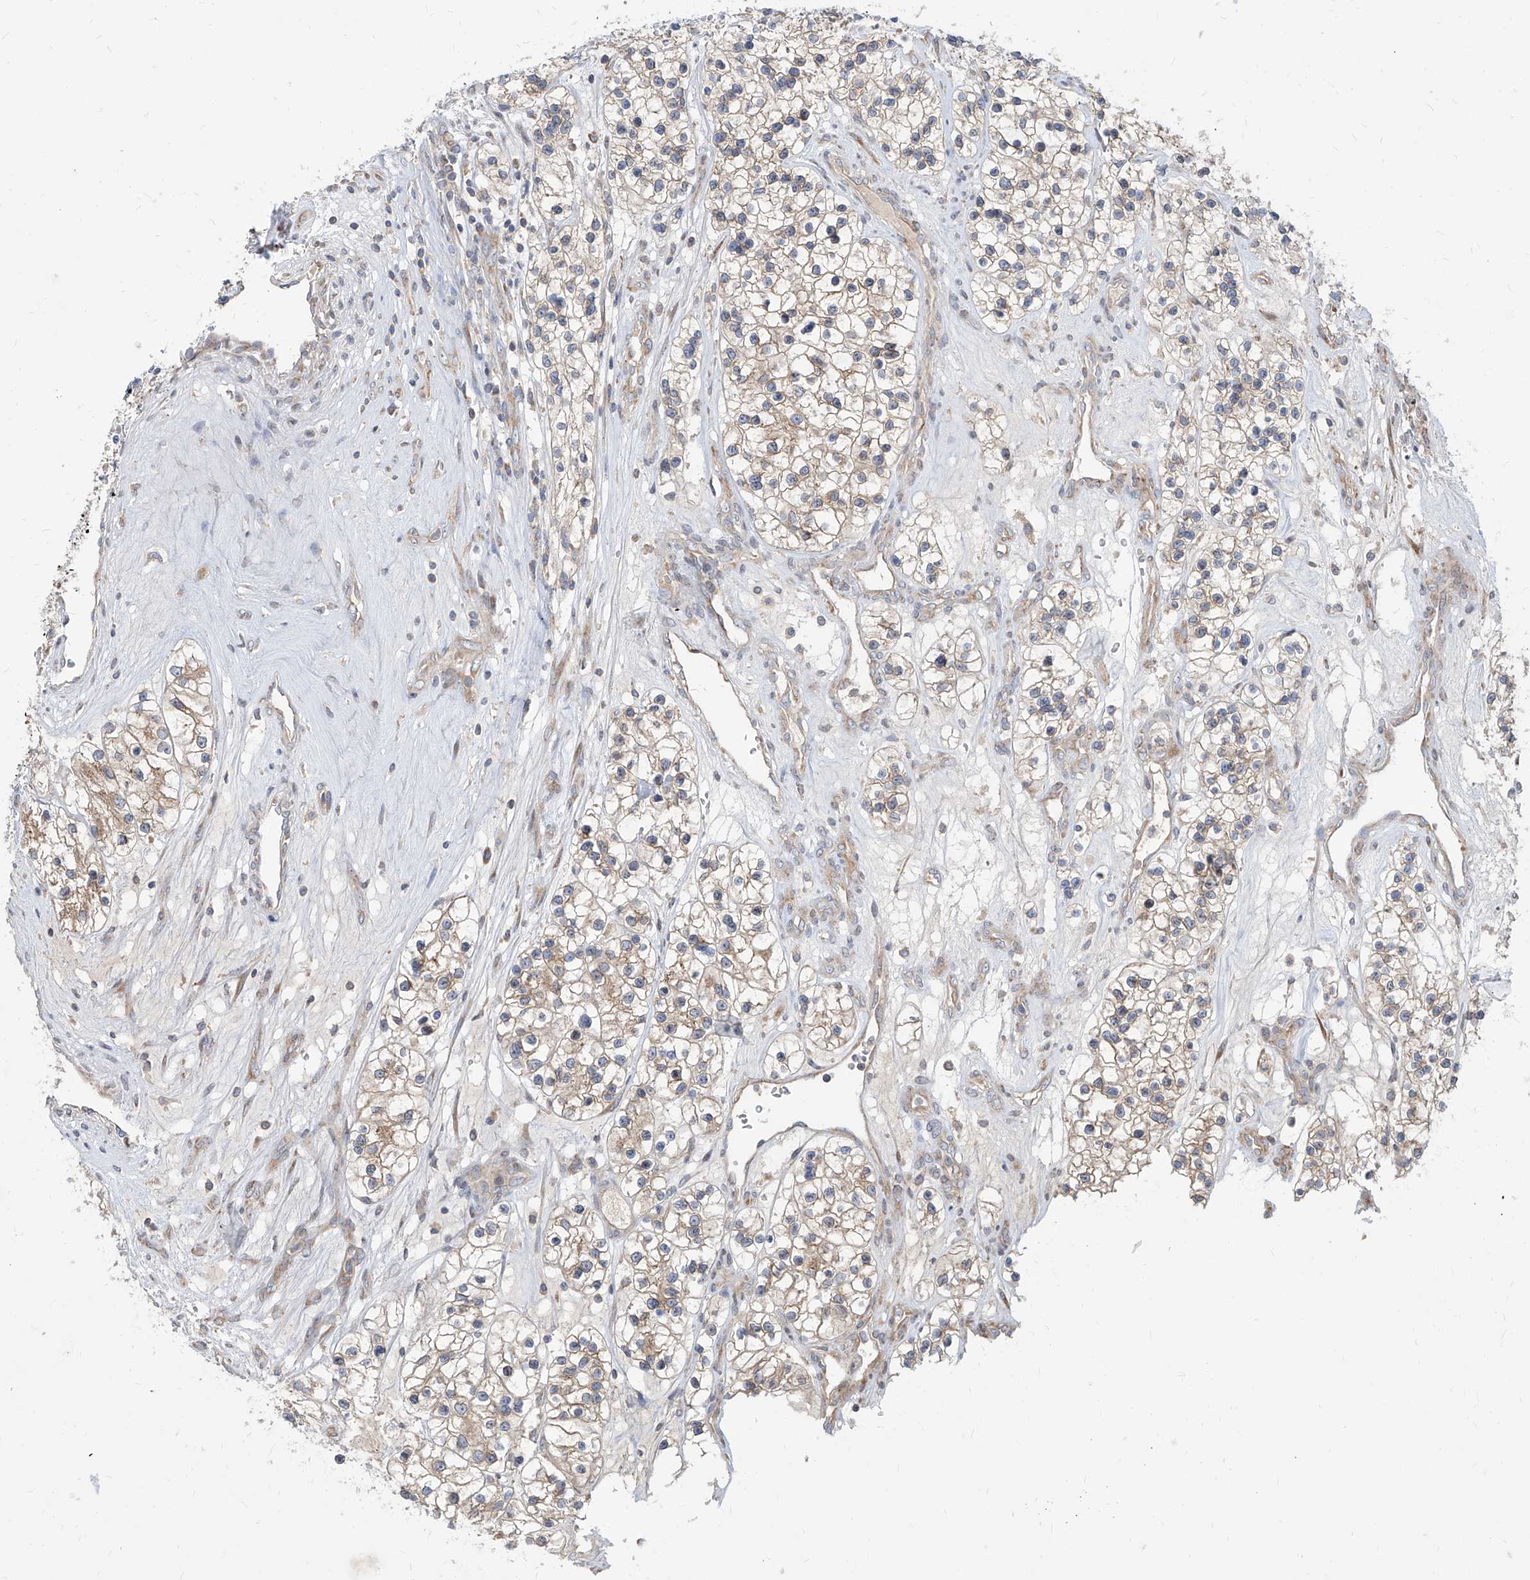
{"staining": {"intensity": "negative", "quantity": "none", "location": "none"}, "tissue": "renal cancer", "cell_type": "Tumor cells", "image_type": "cancer", "snomed": [{"axis": "morphology", "description": "Adenocarcinoma, NOS"}, {"axis": "topography", "description": "Kidney"}], "caption": "This photomicrograph is of renal cancer (adenocarcinoma) stained with IHC to label a protein in brown with the nuclei are counter-stained blue. There is no expression in tumor cells.", "gene": "FAM83B", "patient": {"sex": "female", "age": 57}}